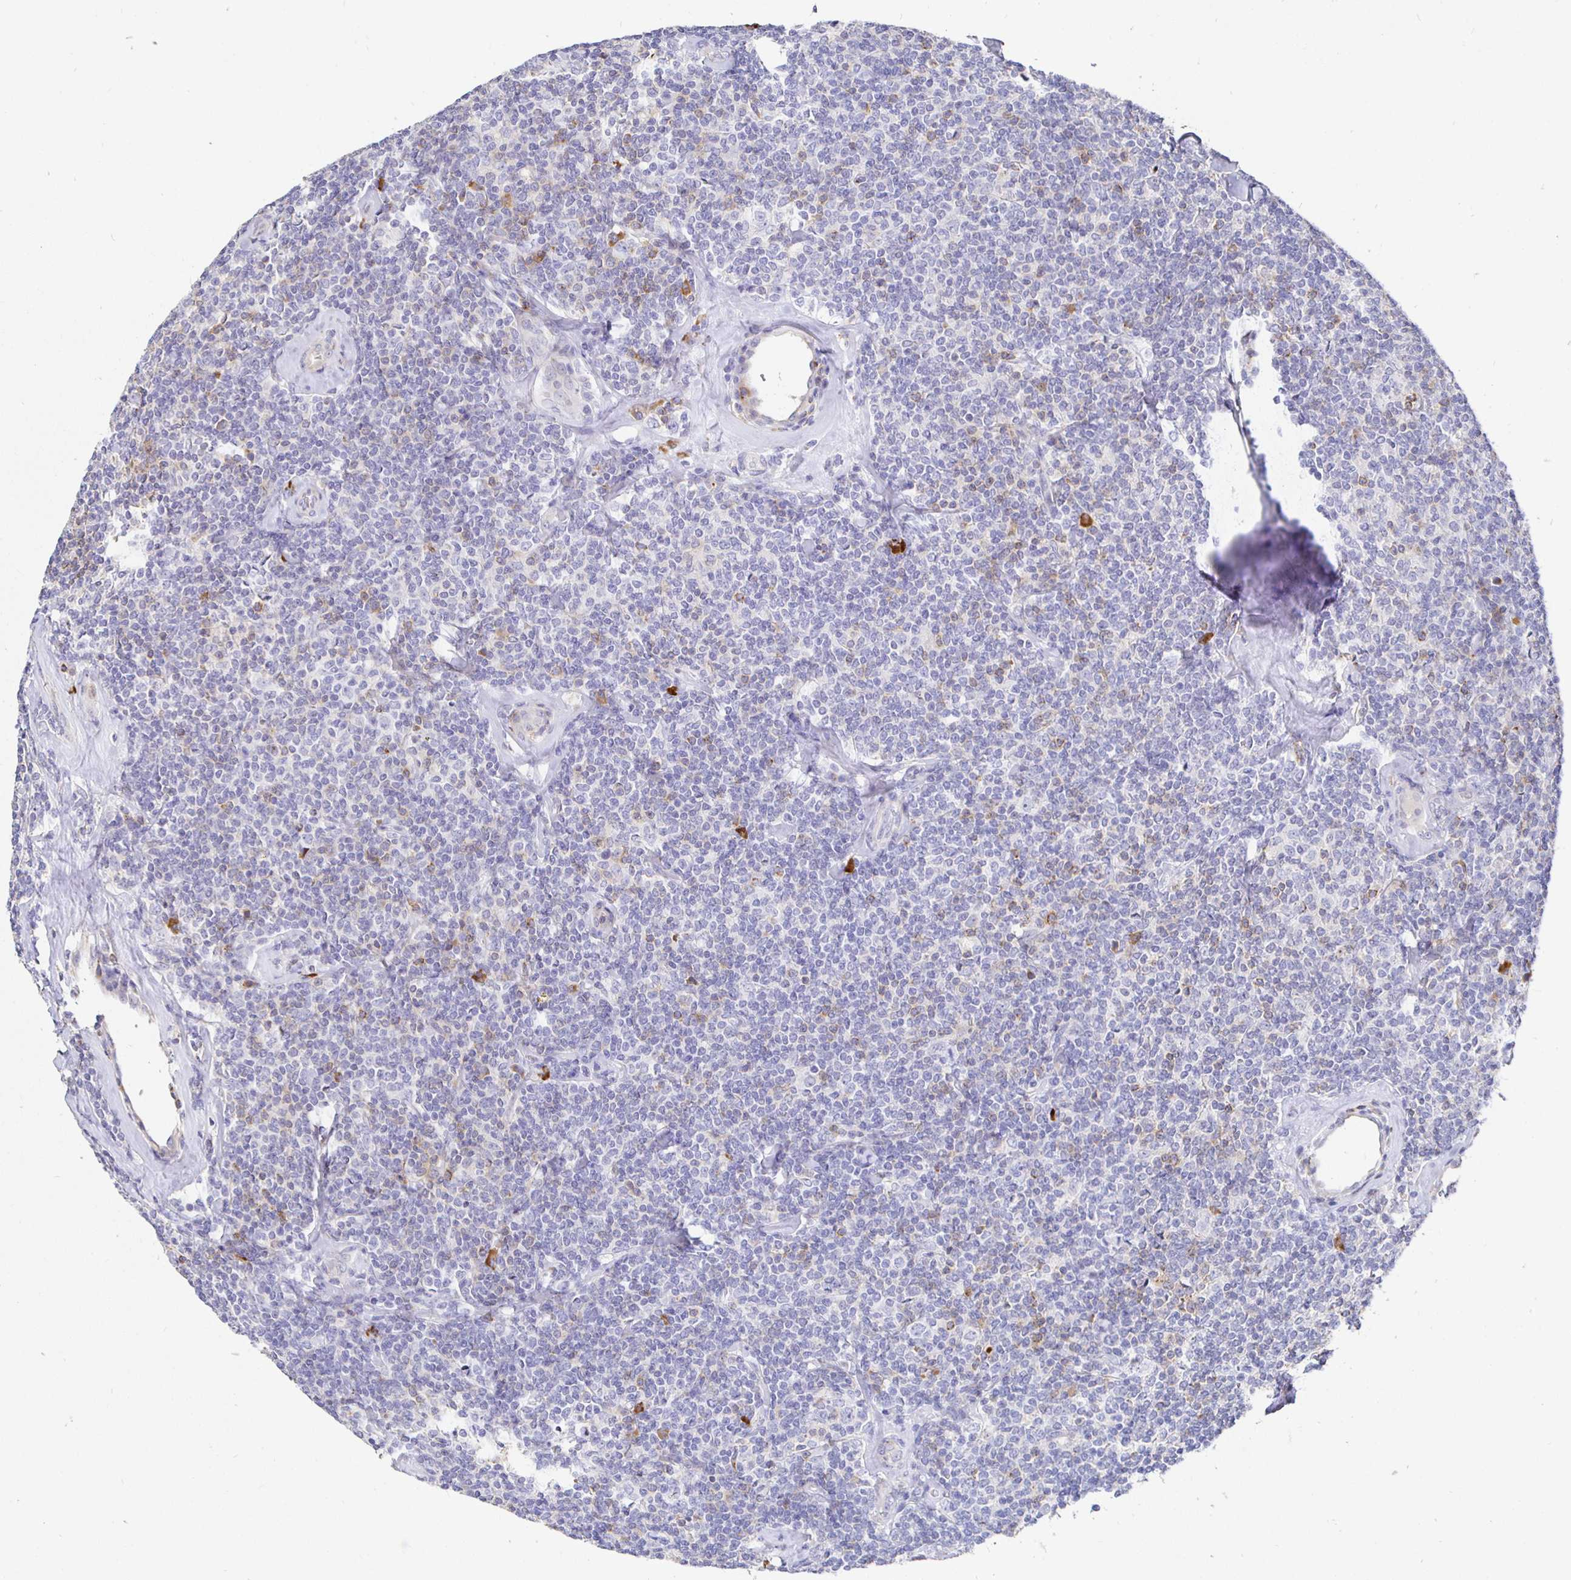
{"staining": {"intensity": "negative", "quantity": "none", "location": "none"}, "tissue": "lymphoma", "cell_type": "Tumor cells", "image_type": "cancer", "snomed": [{"axis": "morphology", "description": "Malignant lymphoma, non-Hodgkin's type, Low grade"}, {"axis": "topography", "description": "Lymph node"}], "caption": "IHC of lymphoma exhibits no staining in tumor cells.", "gene": "CXCR3", "patient": {"sex": "female", "age": 56}}